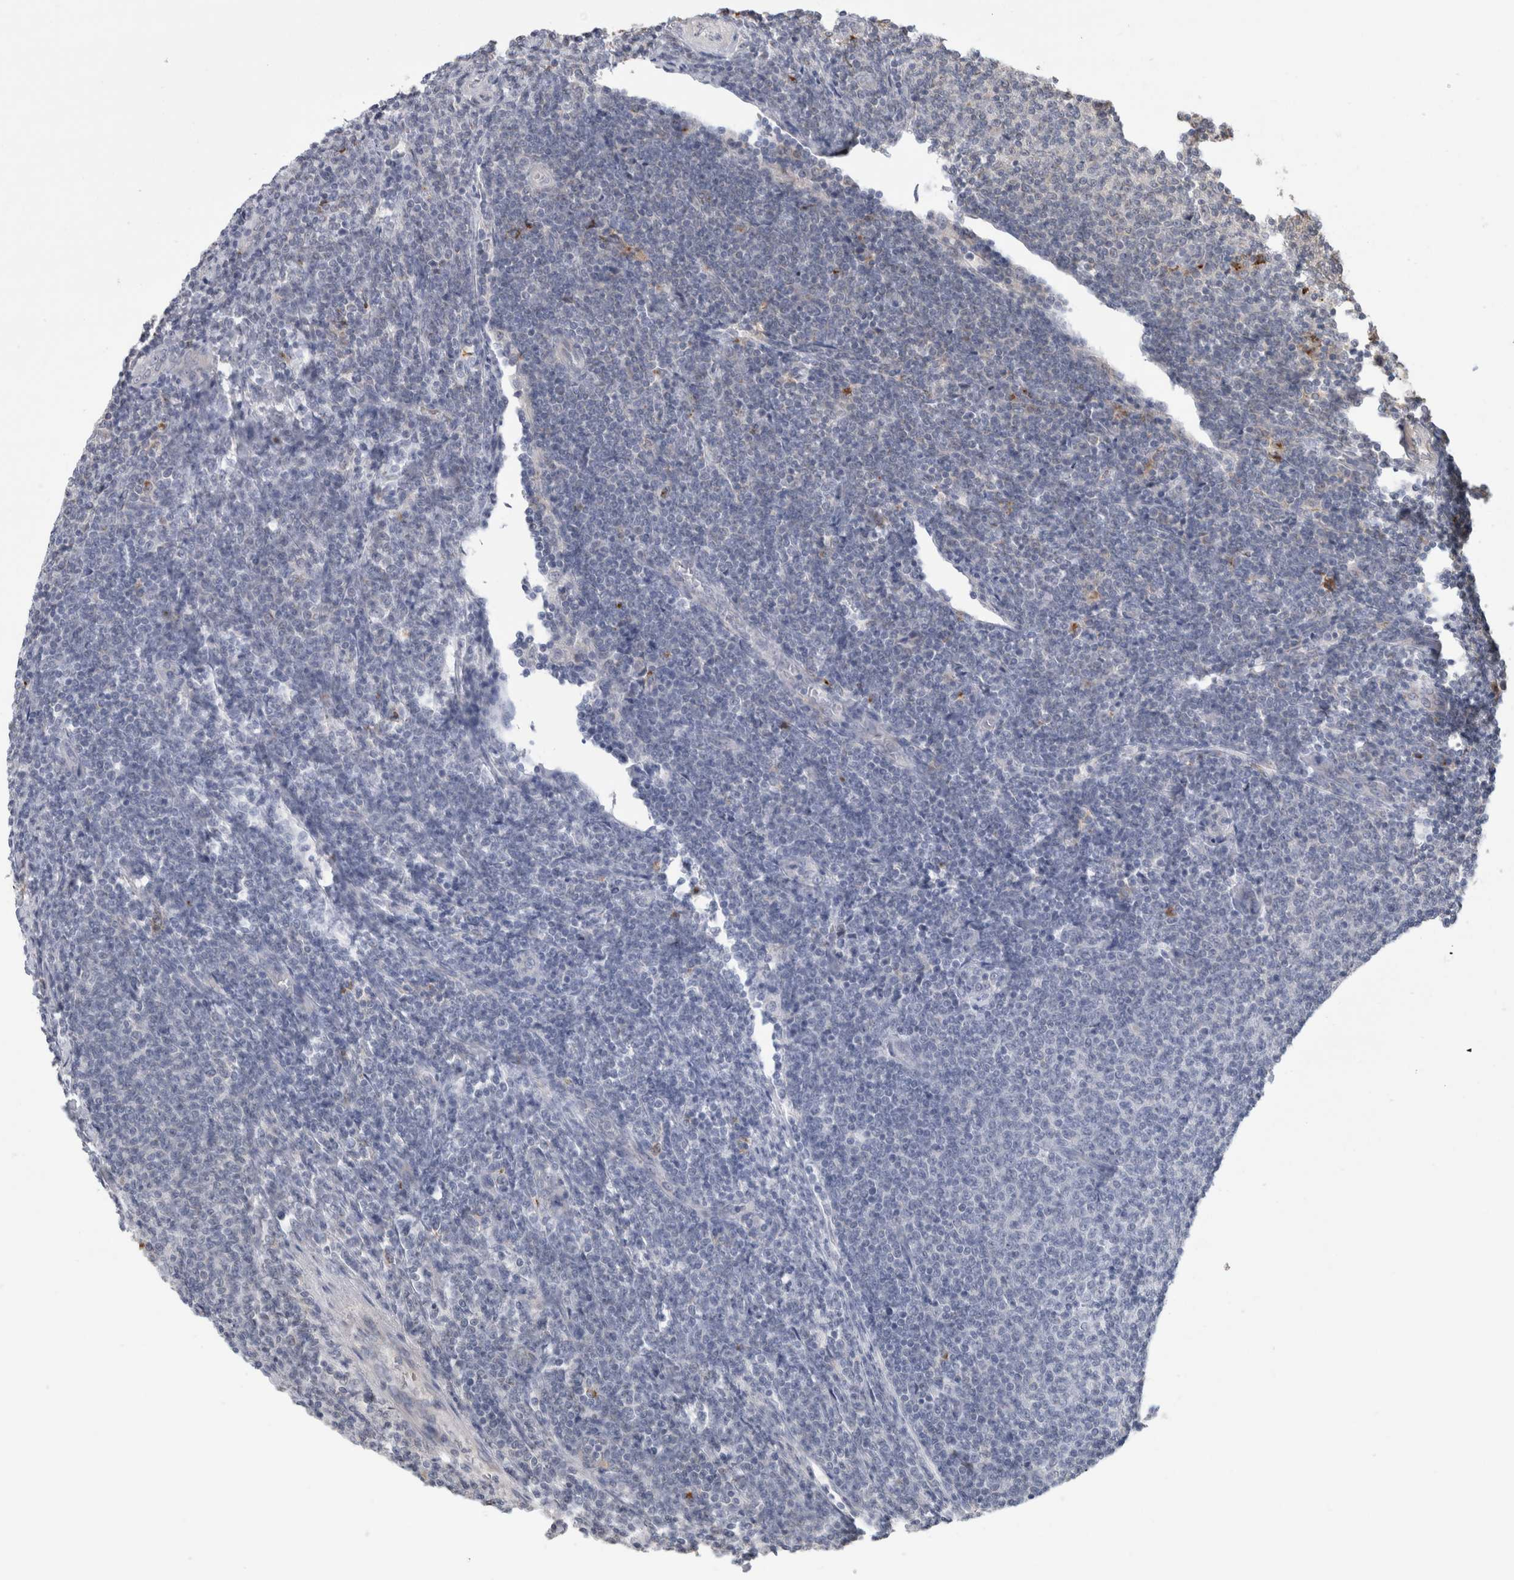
{"staining": {"intensity": "negative", "quantity": "none", "location": "none"}, "tissue": "lymphoma", "cell_type": "Tumor cells", "image_type": "cancer", "snomed": [{"axis": "morphology", "description": "Malignant lymphoma, non-Hodgkin's type, Low grade"}, {"axis": "topography", "description": "Lymph node"}], "caption": "An IHC micrograph of malignant lymphoma, non-Hodgkin's type (low-grade) is shown. There is no staining in tumor cells of malignant lymphoma, non-Hodgkin's type (low-grade).", "gene": "CLIP1", "patient": {"sex": "male", "age": 66}}